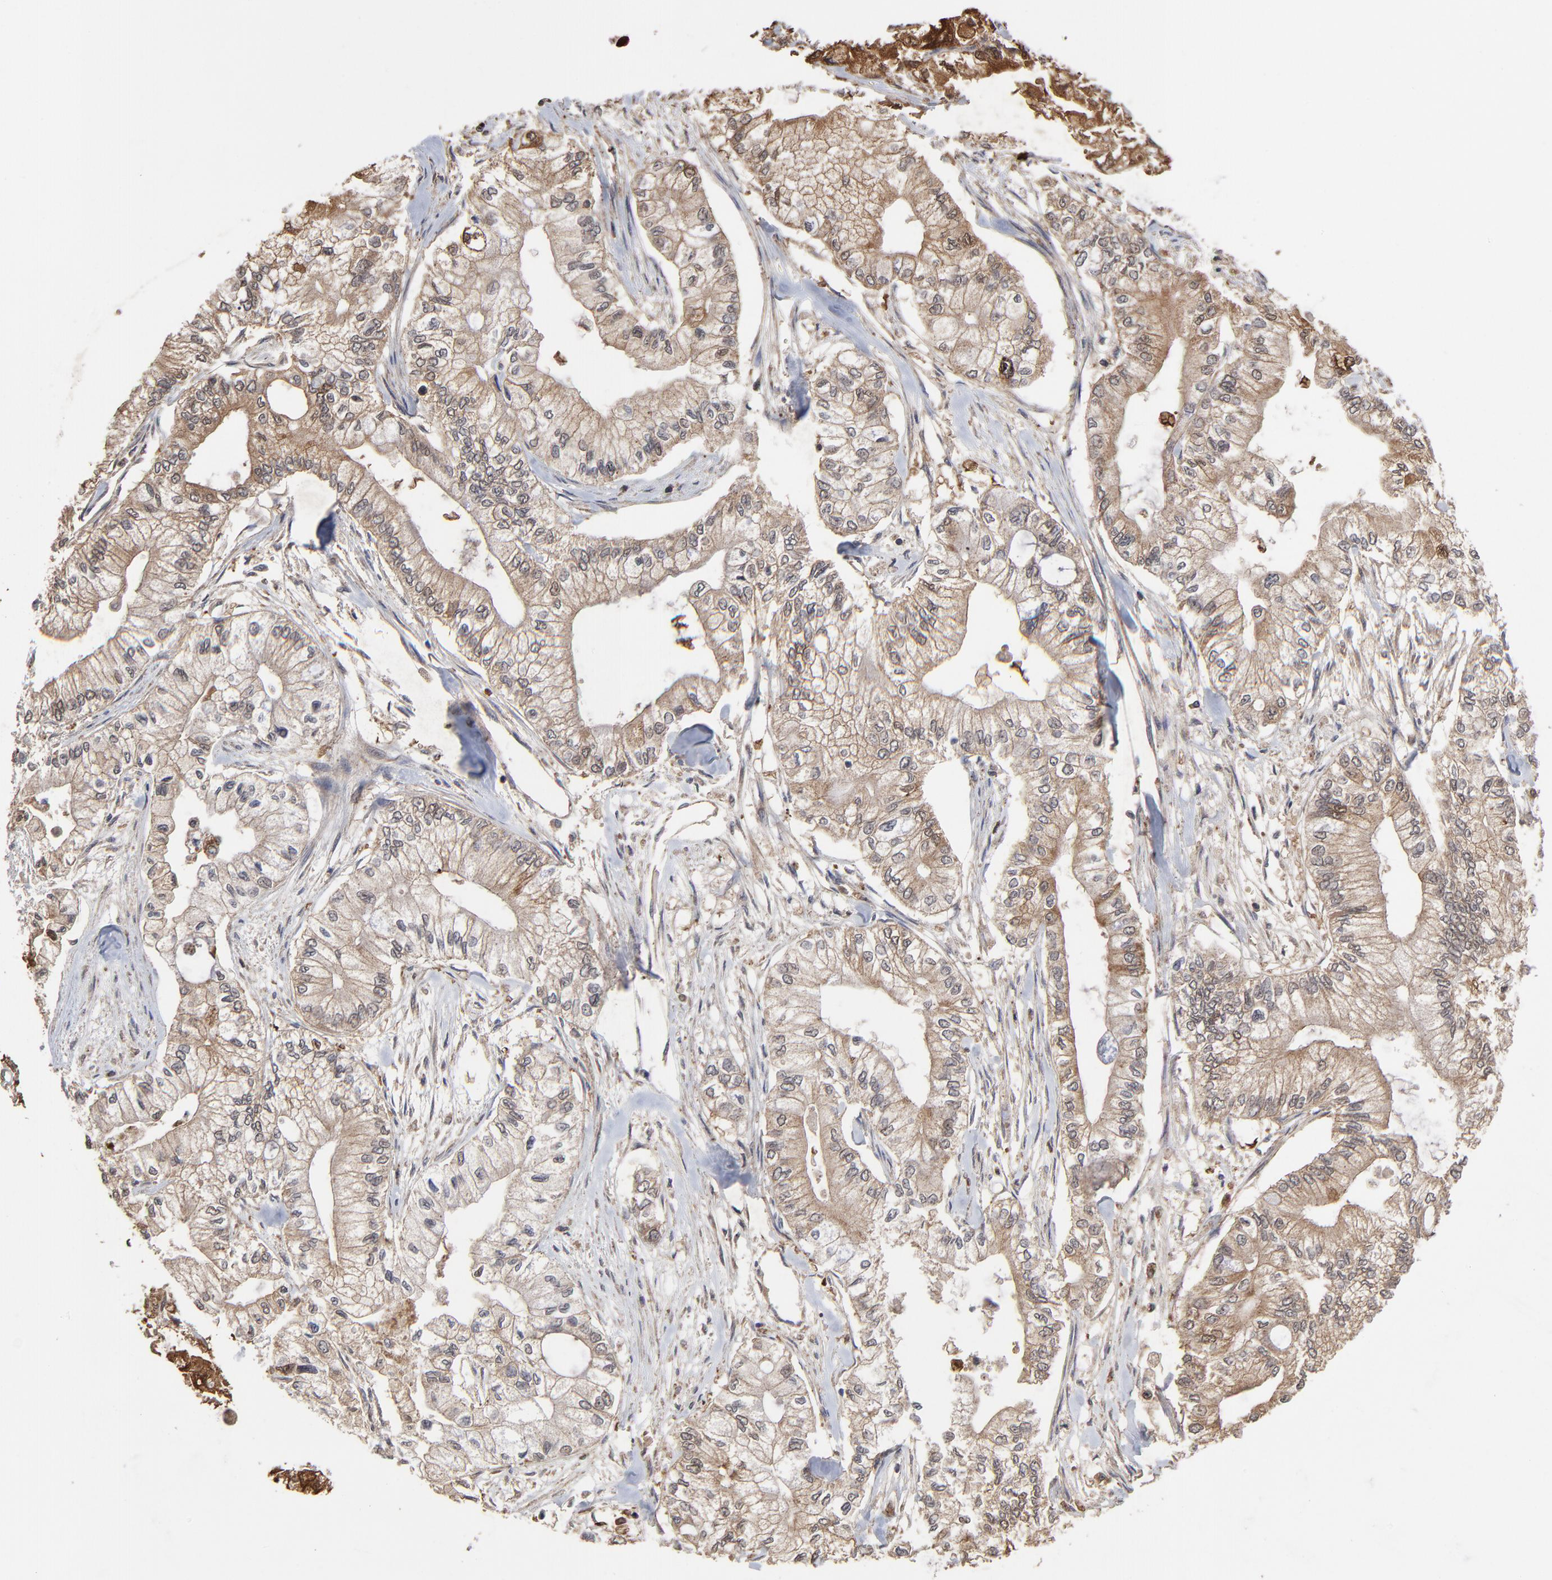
{"staining": {"intensity": "strong", "quantity": ">75%", "location": "cytoplasmic/membranous"}, "tissue": "pancreatic cancer", "cell_type": "Tumor cells", "image_type": "cancer", "snomed": [{"axis": "morphology", "description": "Adenocarcinoma, NOS"}, {"axis": "topography", "description": "Pancreas"}], "caption": "Protein expression by immunohistochemistry (IHC) displays strong cytoplasmic/membranous expression in about >75% of tumor cells in pancreatic cancer (adenocarcinoma). The staining is performed using DAB brown chromogen to label protein expression. The nuclei are counter-stained blue using hematoxylin.", "gene": "LGALS3", "patient": {"sex": "male", "age": 79}}